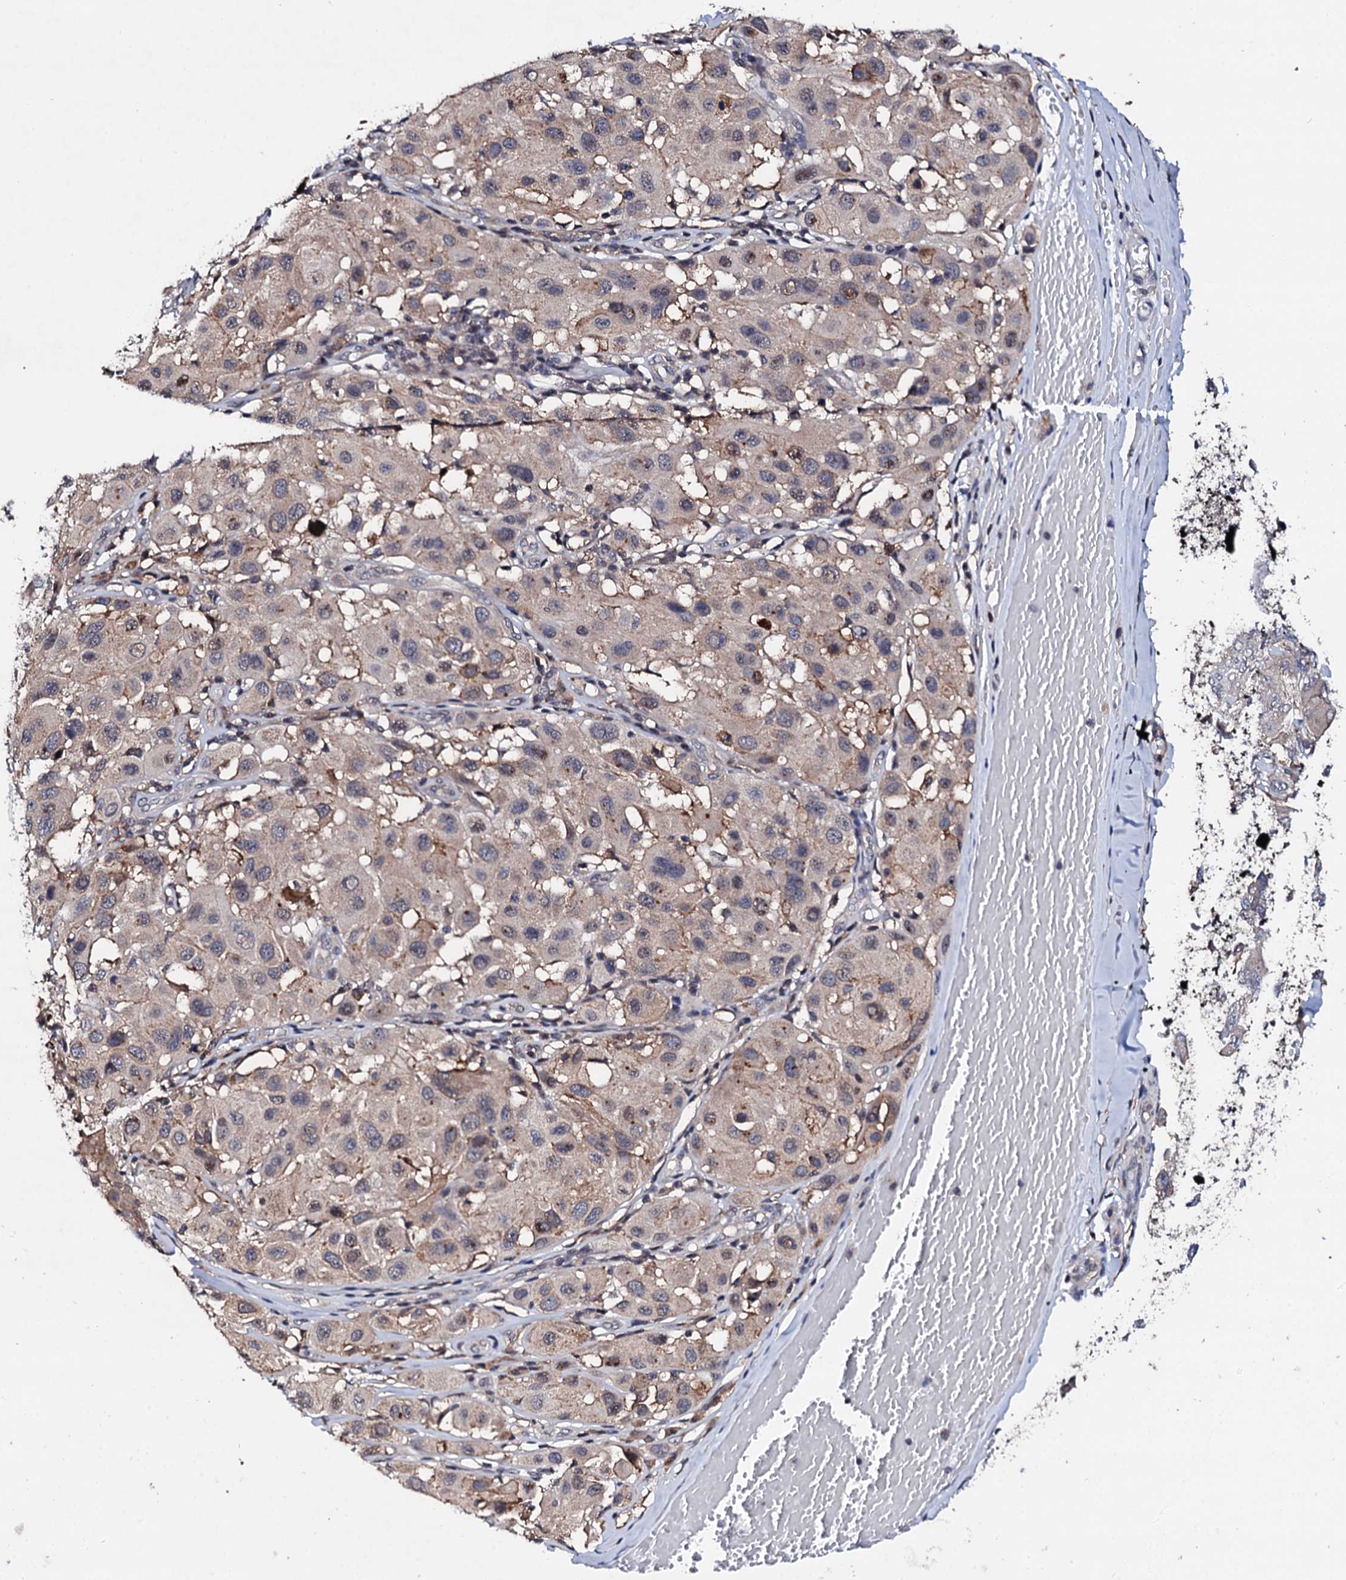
{"staining": {"intensity": "weak", "quantity": "25%-75%", "location": "cytoplasmic/membranous"}, "tissue": "melanoma", "cell_type": "Tumor cells", "image_type": "cancer", "snomed": [{"axis": "morphology", "description": "Malignant melanoma, Metastatic site"}, {"axis": "topography", "description": "Skin"}], "caption": "The micrograph displays a brown stain indicating the presence of a protein in the cytoplasmic/membranous of tumor cells in malignant melanoma (metastatic site). The staining was performed using DAB (3,3'-diaminobenzidine) to visualize the protein expression in brown, while the nuclei were stained in blue with hematoxylin (Magnification: 20x).", "gene": "EDC3", "patient": {"sex": "male", "age": 41}}